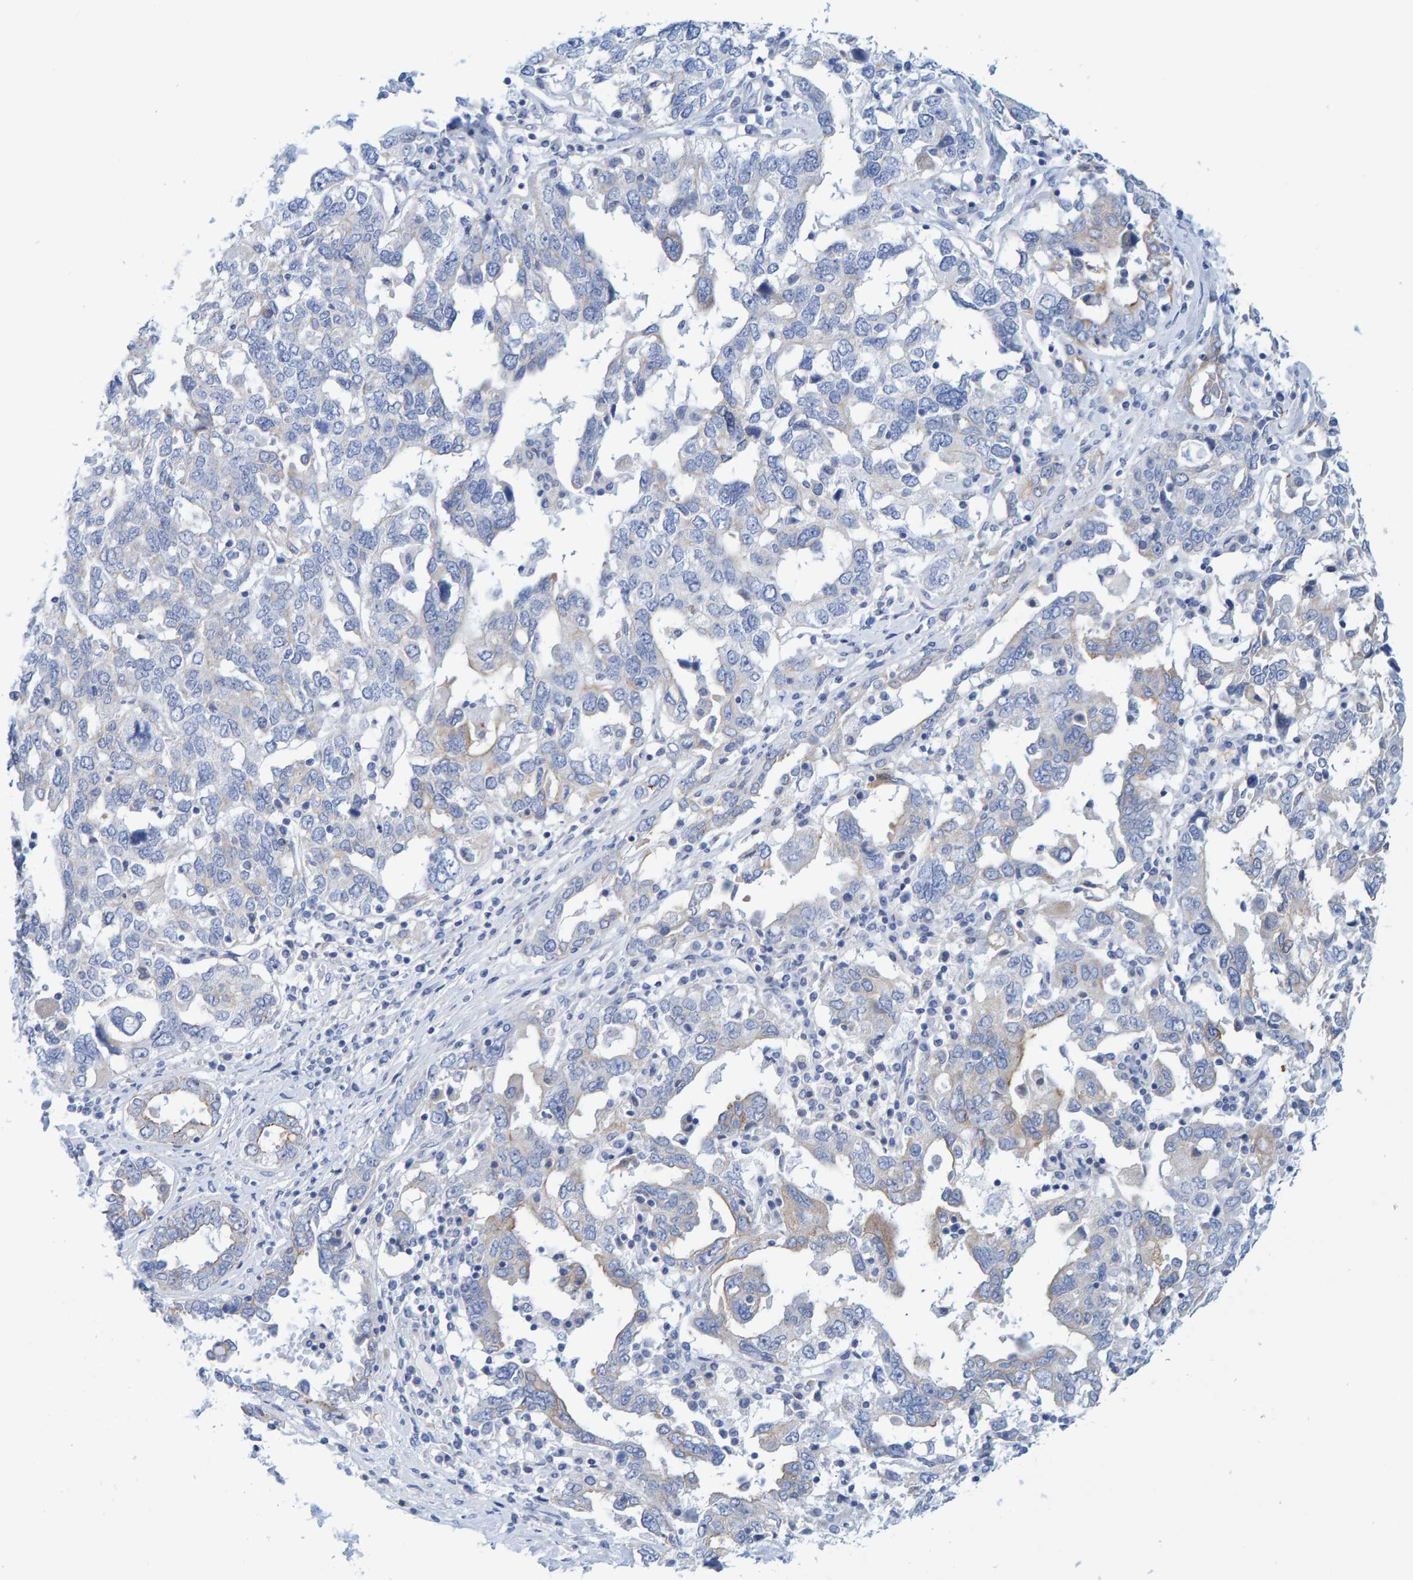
{"staining": {"intensity": "weak", "quantity": "<25%", "location": "cytoplasmic/membranous"}, "tissue": "ovarian cancer", "cell_type": "Tumor cells", "image_type": "cancer", "snomed": [{"axis": "morphology", "description": "Carcinoma, endometroid"}, {"axis": "topography", "description": "Ovary"}], "caption": "Tumor cells are negative for protein expression in human ovarian cancer. (DAB (3,3'-diaminobenzidine) IHC, high magnification).", "gene": "JAKMIP3", "patient": {"sex": "female", "age": 62}}